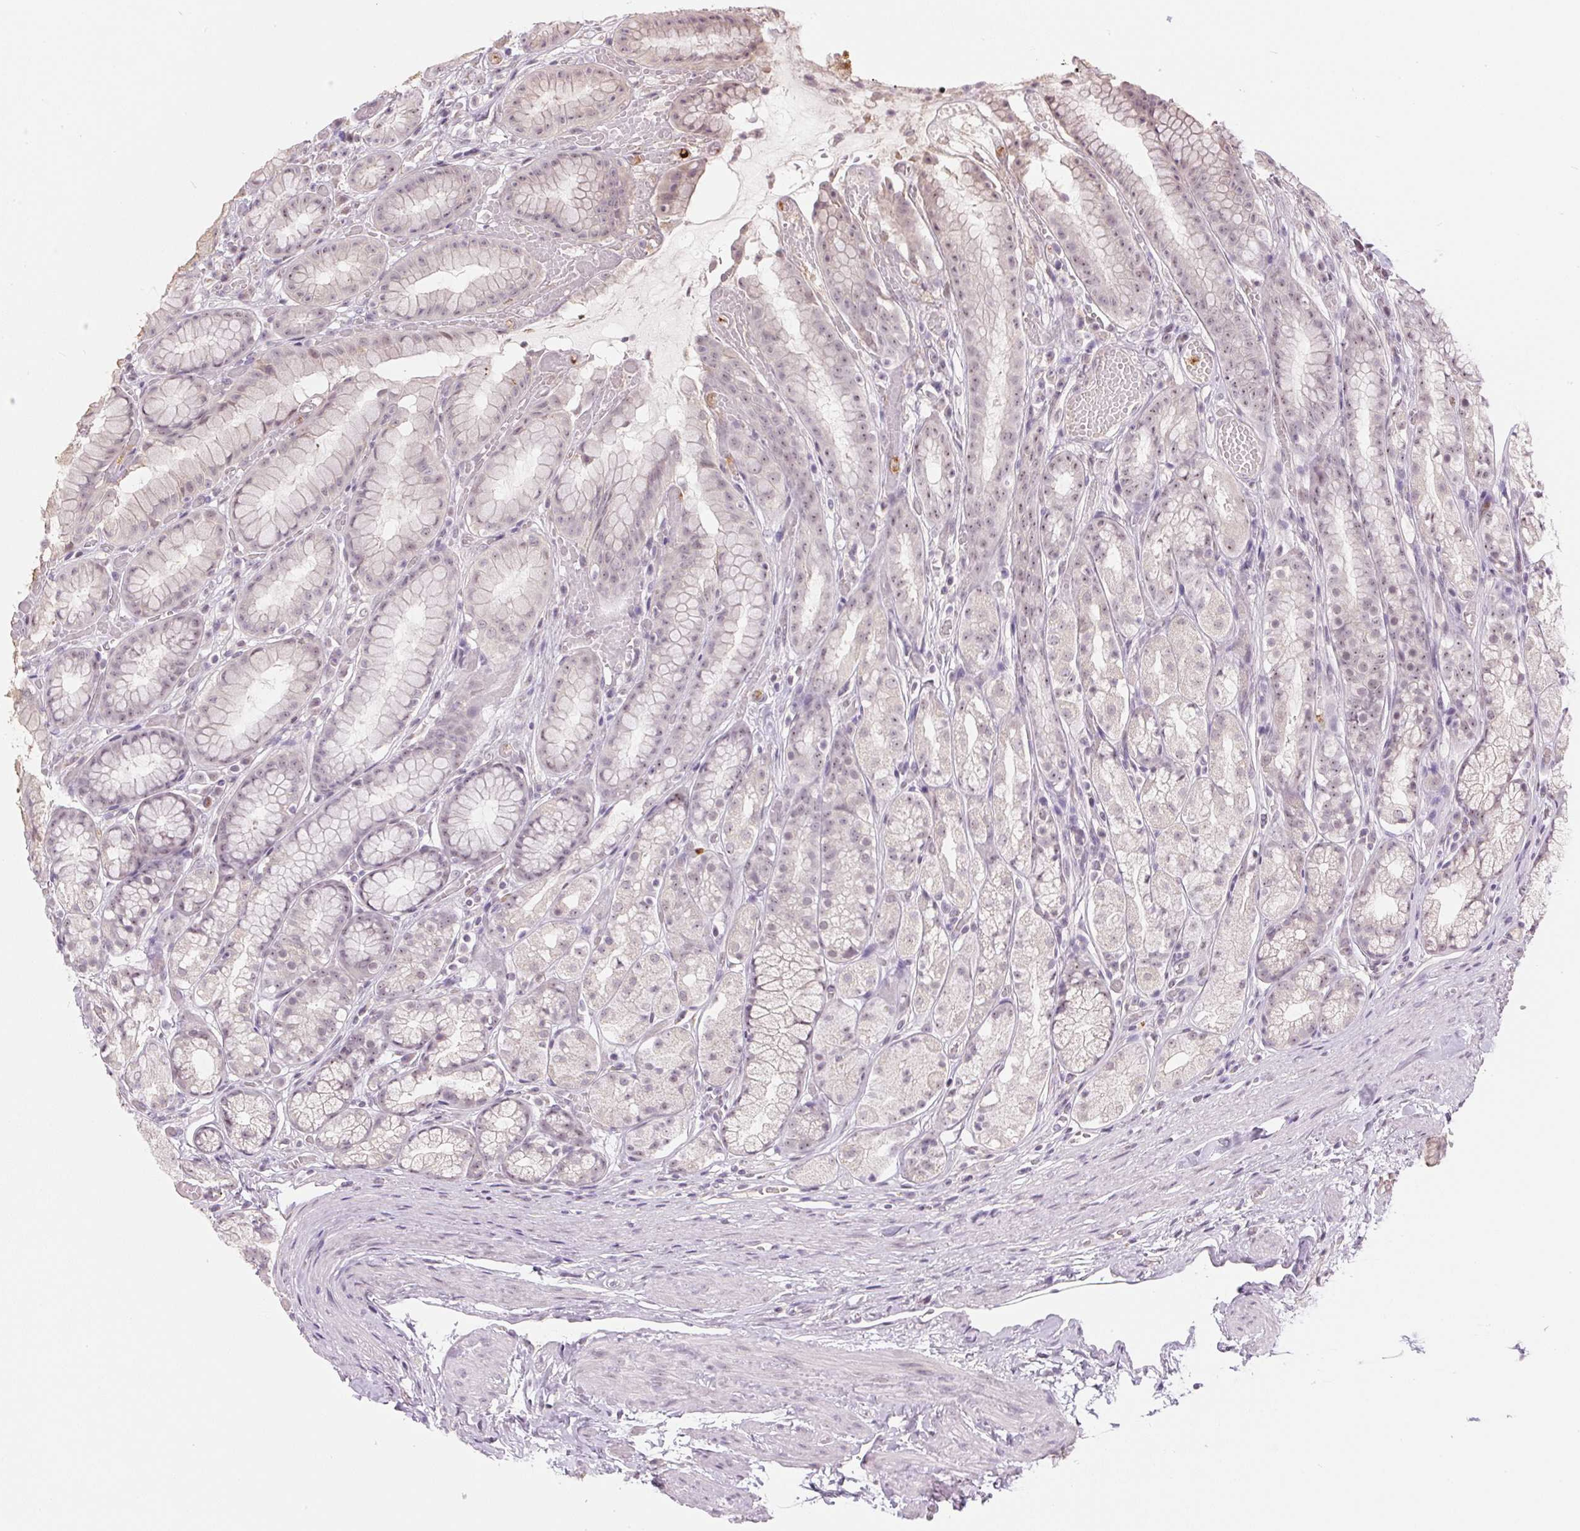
{"staining": {"intensity": "weak", "quantity": "25%-75%", "location": "nuclear"}, "tissue": "stomach", "cell_type": "Glandular cells", "image_type": "normal", "snomed": [{"axis": "morphology", "description": "Normal tissue, NOS"}, {"axis": "topography", "description": "Smooth muscle"}, {"axis": "topography", "description": "Stomach"}], "caption": "High-magnification brightfield microscopy of benign stomach stained with DAB (brown) and counterstained with hematoxylin (blue). glandular cells exhibit weak nuclear expression is present in about25%-75% of cells. Nuclei are stained in blue.", "gene": "SGF29", "patient": {"sex": "male", "age": 70}}